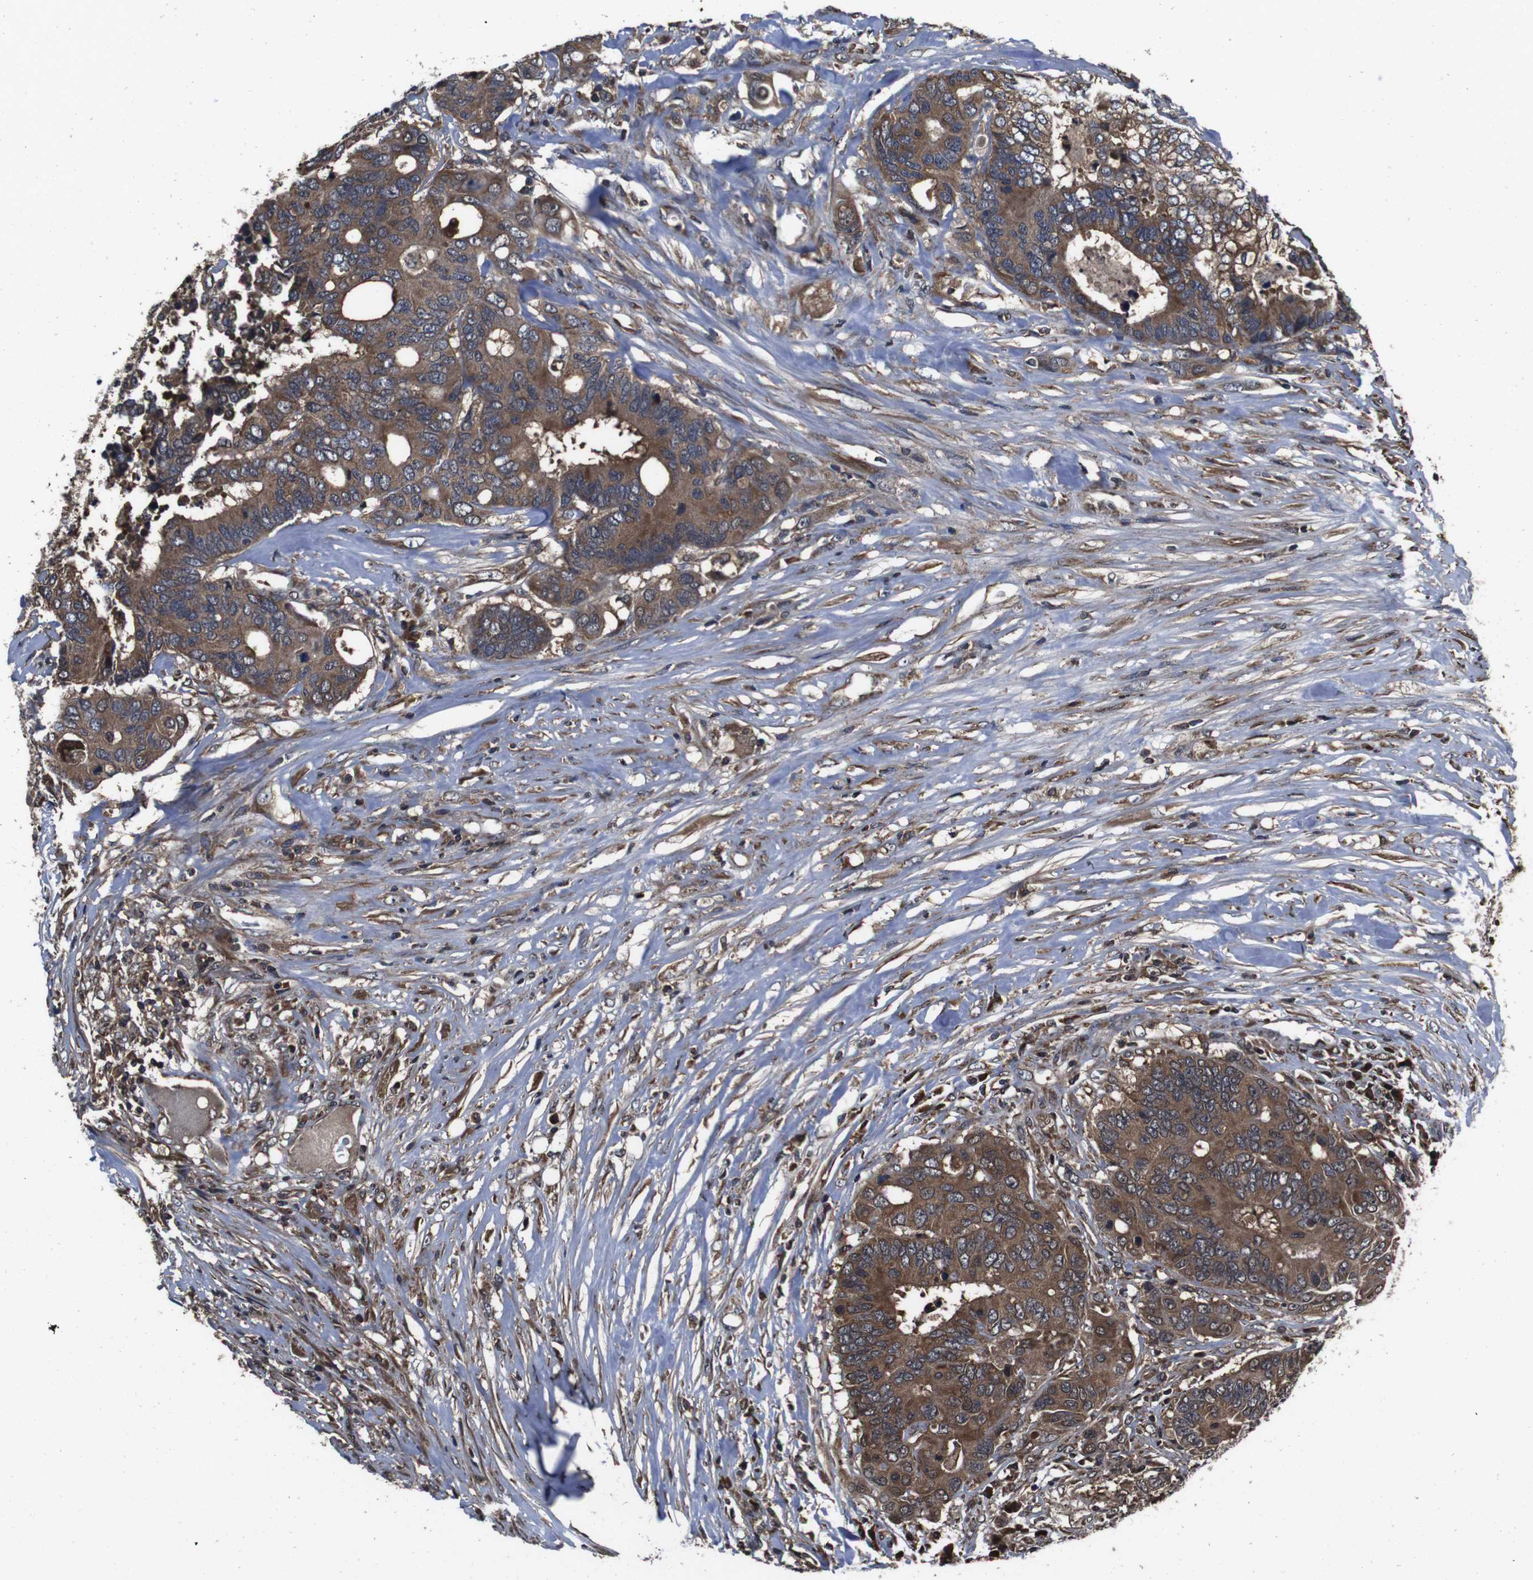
{"staining": {"intensity": "strong", "quantity": ">75%", "location": "cytoplasmic/membranous"}, "tissue": "colorectal cancer", "cell_type": "Tumor cells", "image_type": "cancer", "snomed": [{"axis": "morphology", "description": "Adenocarcinoma, NOS"}, {"axis": "topography", "description": "Rectum"}], "caption": "Tumor cells show high levels of strong cytoplasmic/membranous positivity in about >75% of cells in colorectal cancer. (DAB = brown stain, brightfield microscopy at high magnification).", "gene": "CXCL11", "patient": {"sex": "male", "age": 55}}